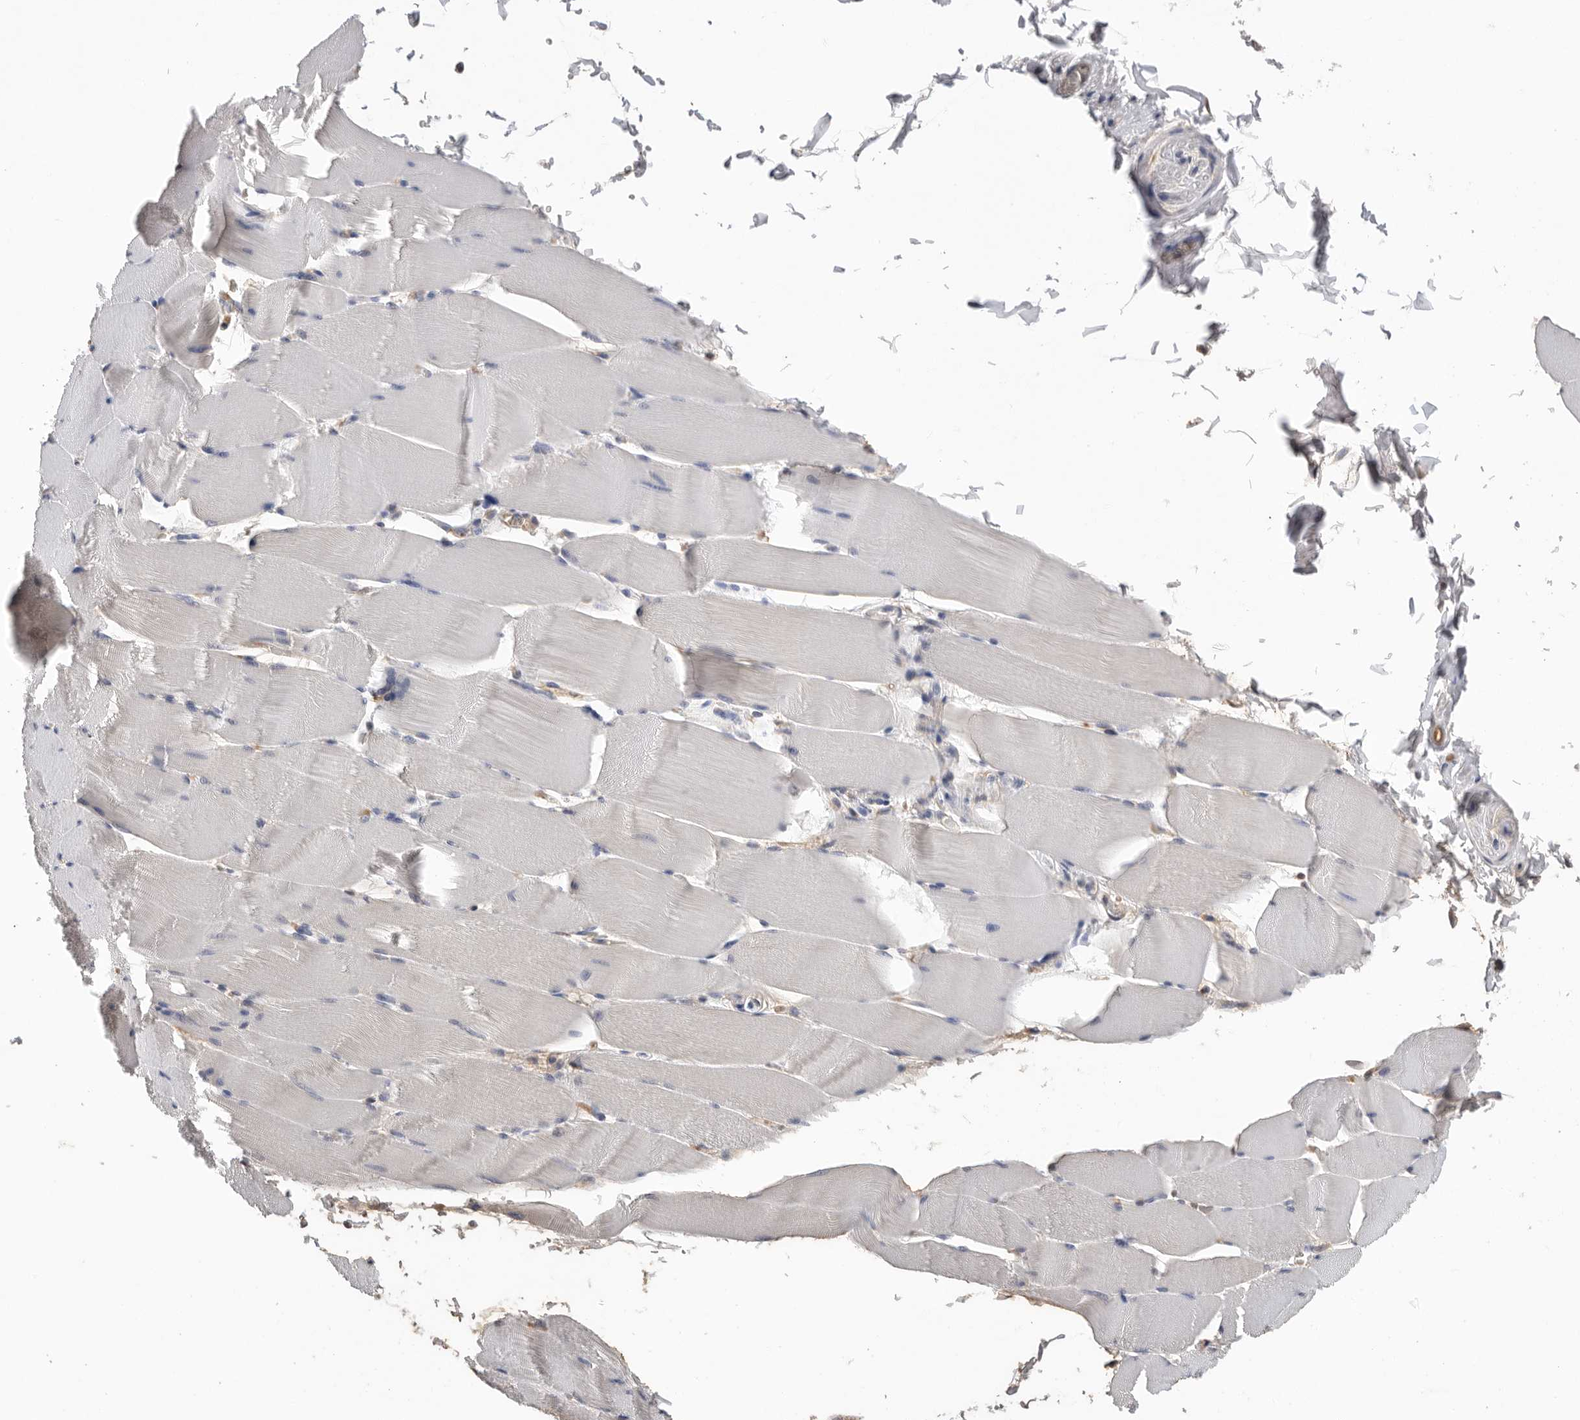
{"staining": {"intensity": "negative", "quantity": "none", "location": "none"}, "tissue": "skeletal muscle", "cell_type": "Myocytes", "image_type": "normal", "snomed": [{"axis": "morphology", "description": "Normal tissue, NOS"}, {"axis": "topography", "description": "Skeletal muscle"}], "caption": "Myocytes are negative for brown protein staining in benign skeletal muscle. (Stains: DAB (3,3'-diaminobenzidine) immunohistochemistry with hematoxylin counter stain, Microscopy: brightfield microscopy at high magnification).", "gene": "CDC42BPB", "patient": {"sex": "male", "age": 62}}